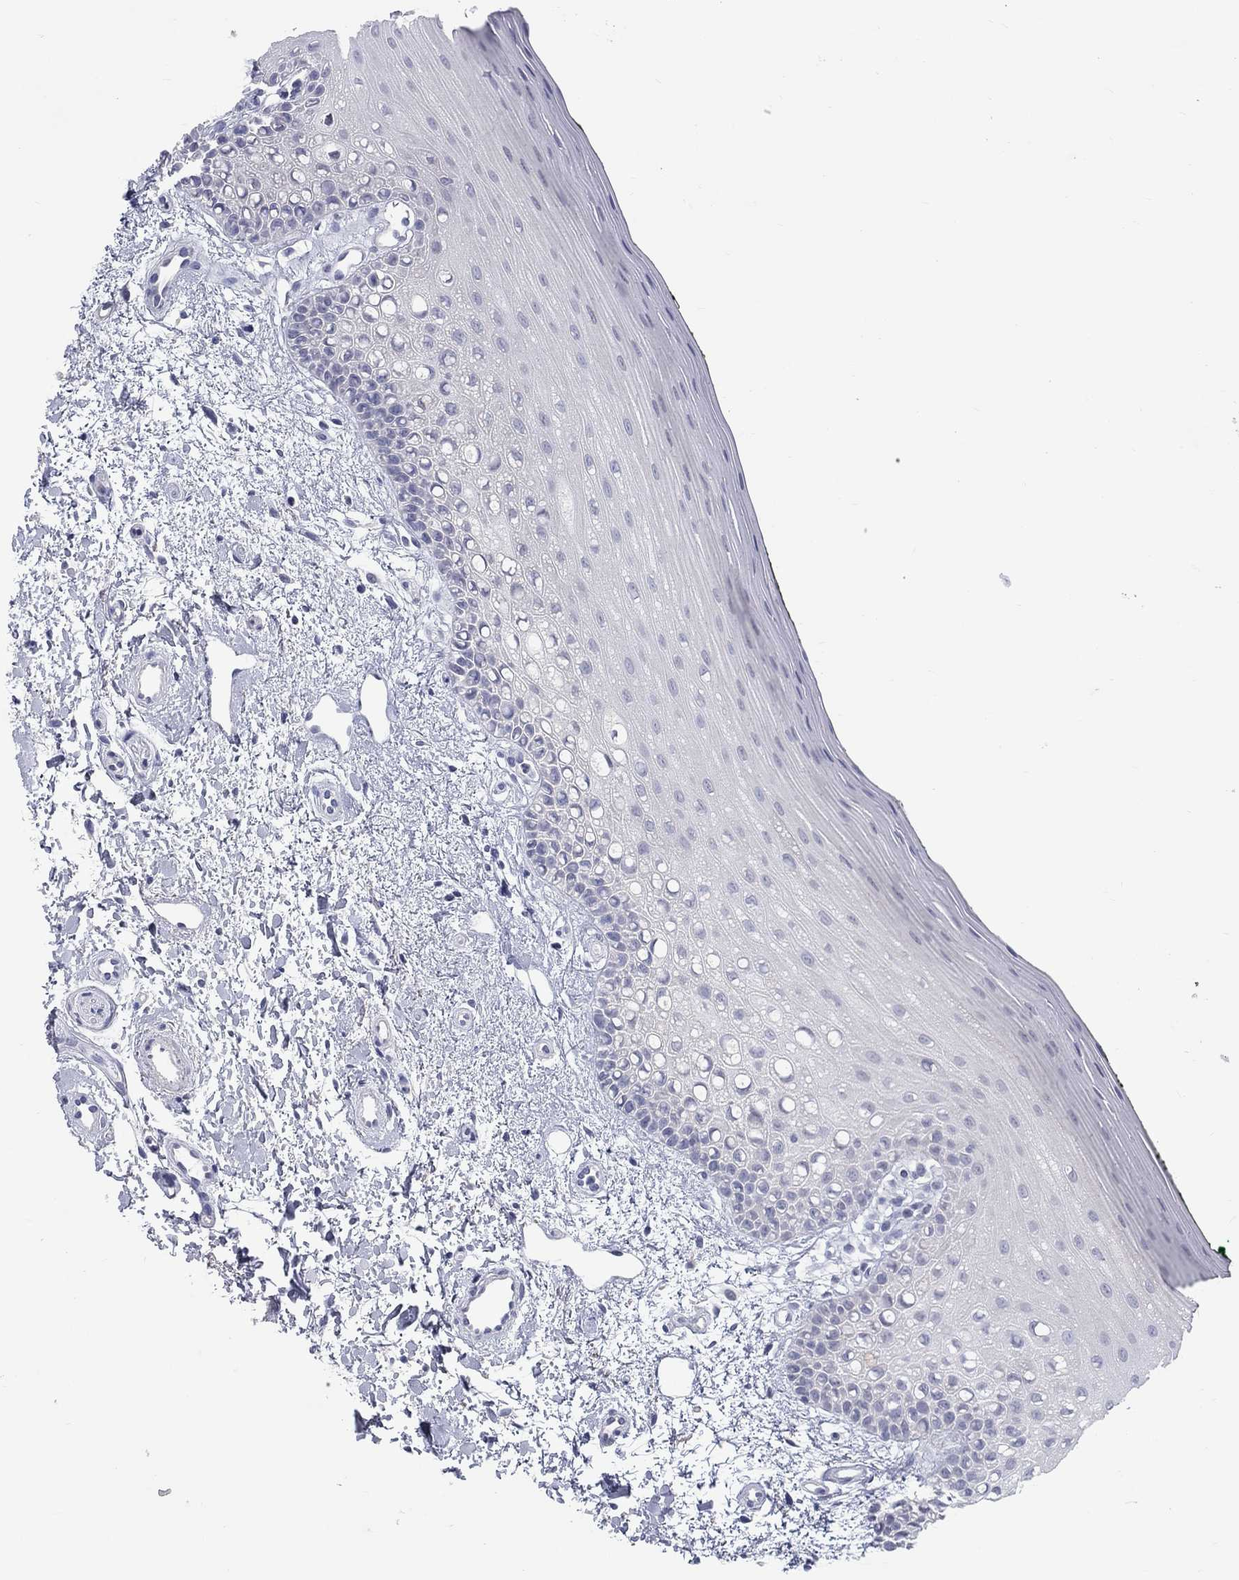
{"staining": {"intensity": "negative", "quantity": "none", "location": "none"}, "tissue": "oral mucosa", "cell_type": "Squamous epithelial cells", "image_type": "normal", "snomed": [{"axis": "morphology", "description": "Normal tissue, NOS"}, {"axis": "topography", "description": "Oral tissue"}], "caption": "This is an IHC photomicrograph of normal oral mucosa. There is no staining in squamous epithelial cells.", "gene": "ELAVL4", "patient": {"sex": "female", "age": 78}}